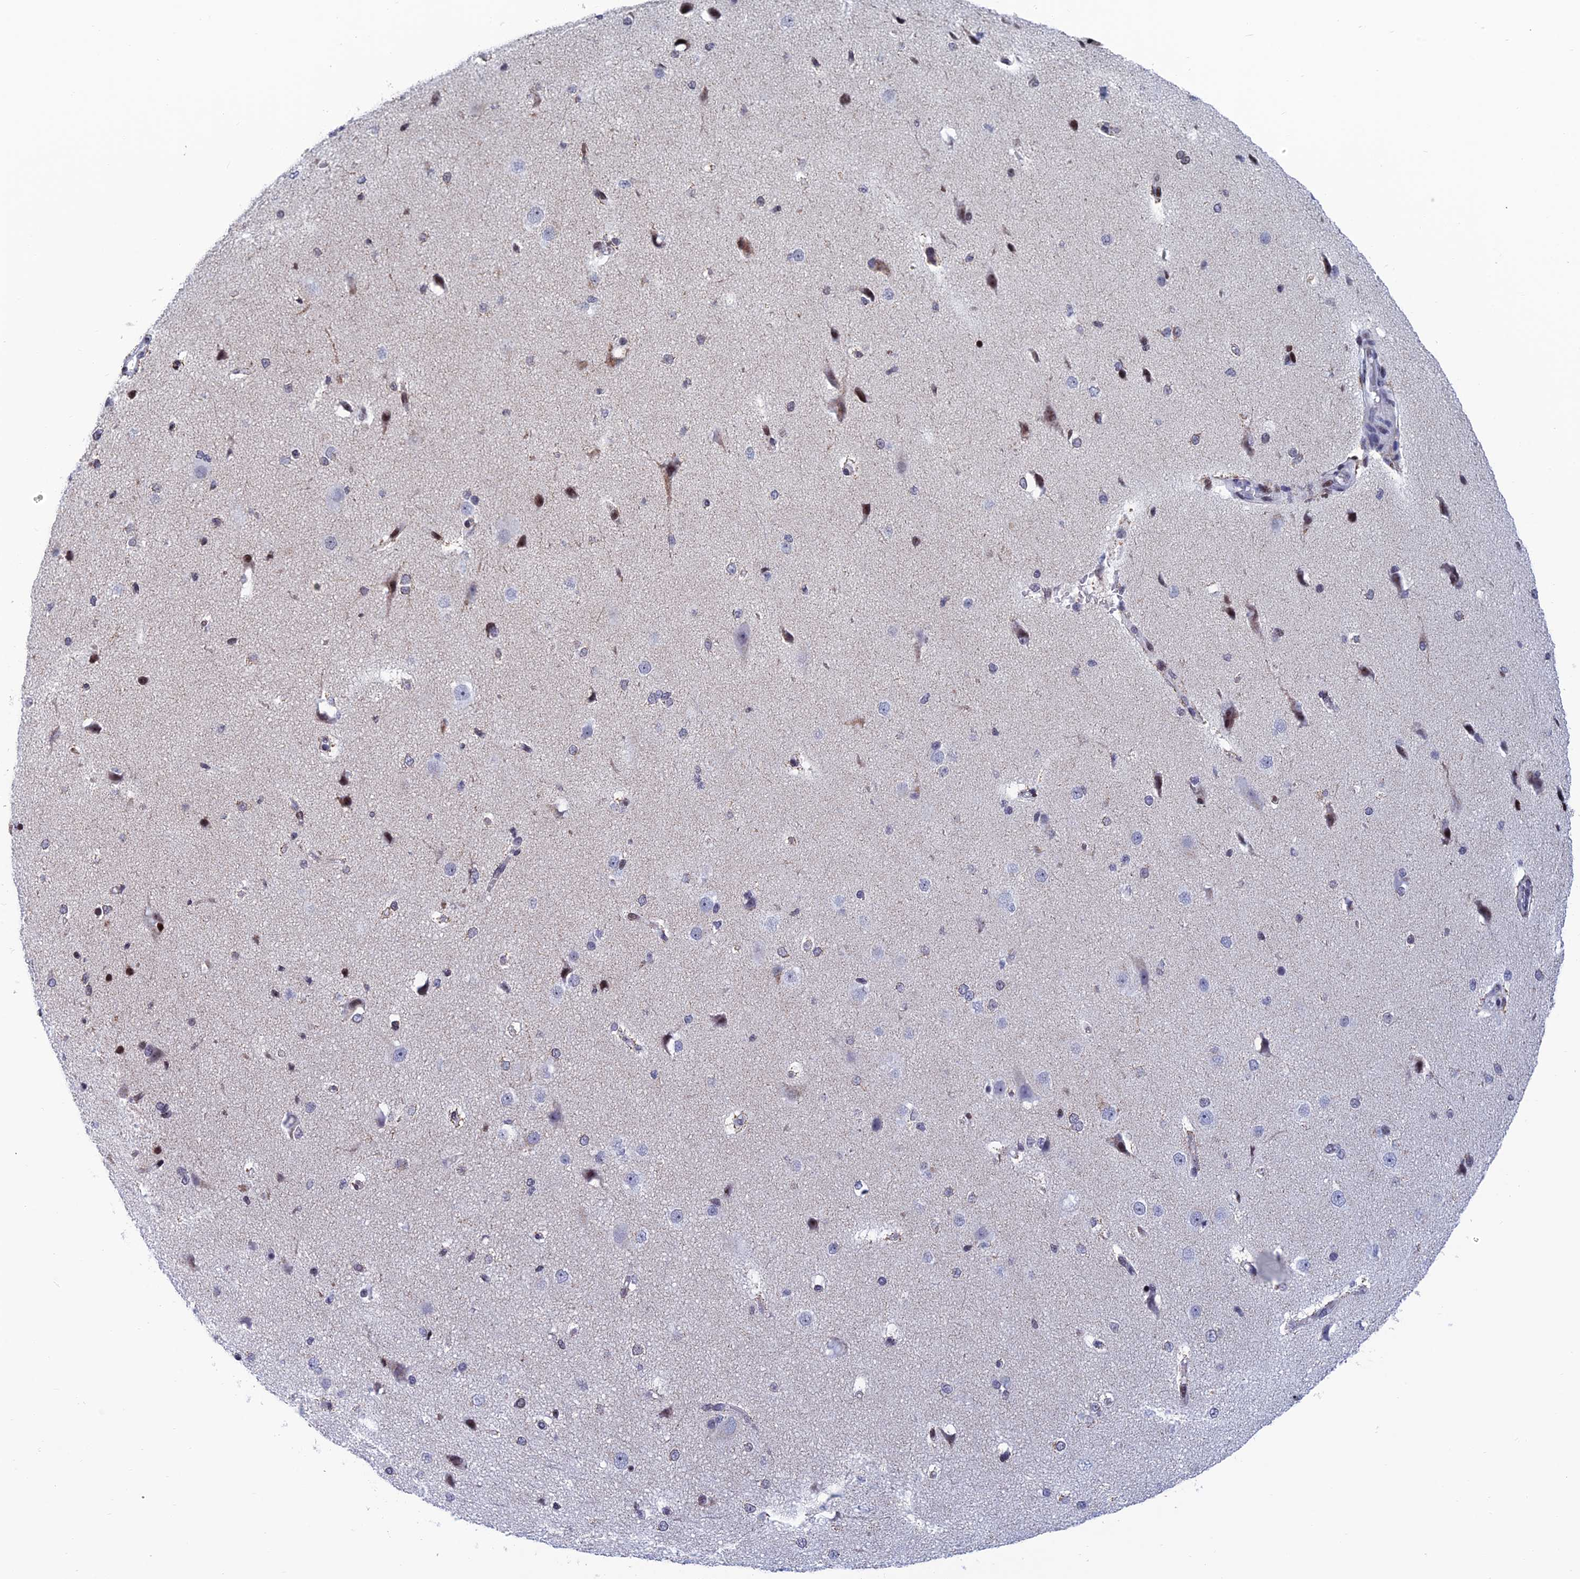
{"staining": {"intensity": "negative", "quantity": "none", "location": "none"}, "tissue": "cerebral cortex", "cell_type": "Endothelial cells", "image_type": "normal", "snomed": [{"axis": "morphology", "description": "Normal tissue, NOS"}, {"axis": "morphology", "description": "Developmental malformation"}, {"axis": "topography", "description": "Cerebral cortex"}], "caption": "This is an immunohistochemistry (IHC) histopathology image of benign human cerebral cortex. There is no staining in endothelial cells.", "gene": "AFF3", "patient": {"sex": "female", "age": 30}}